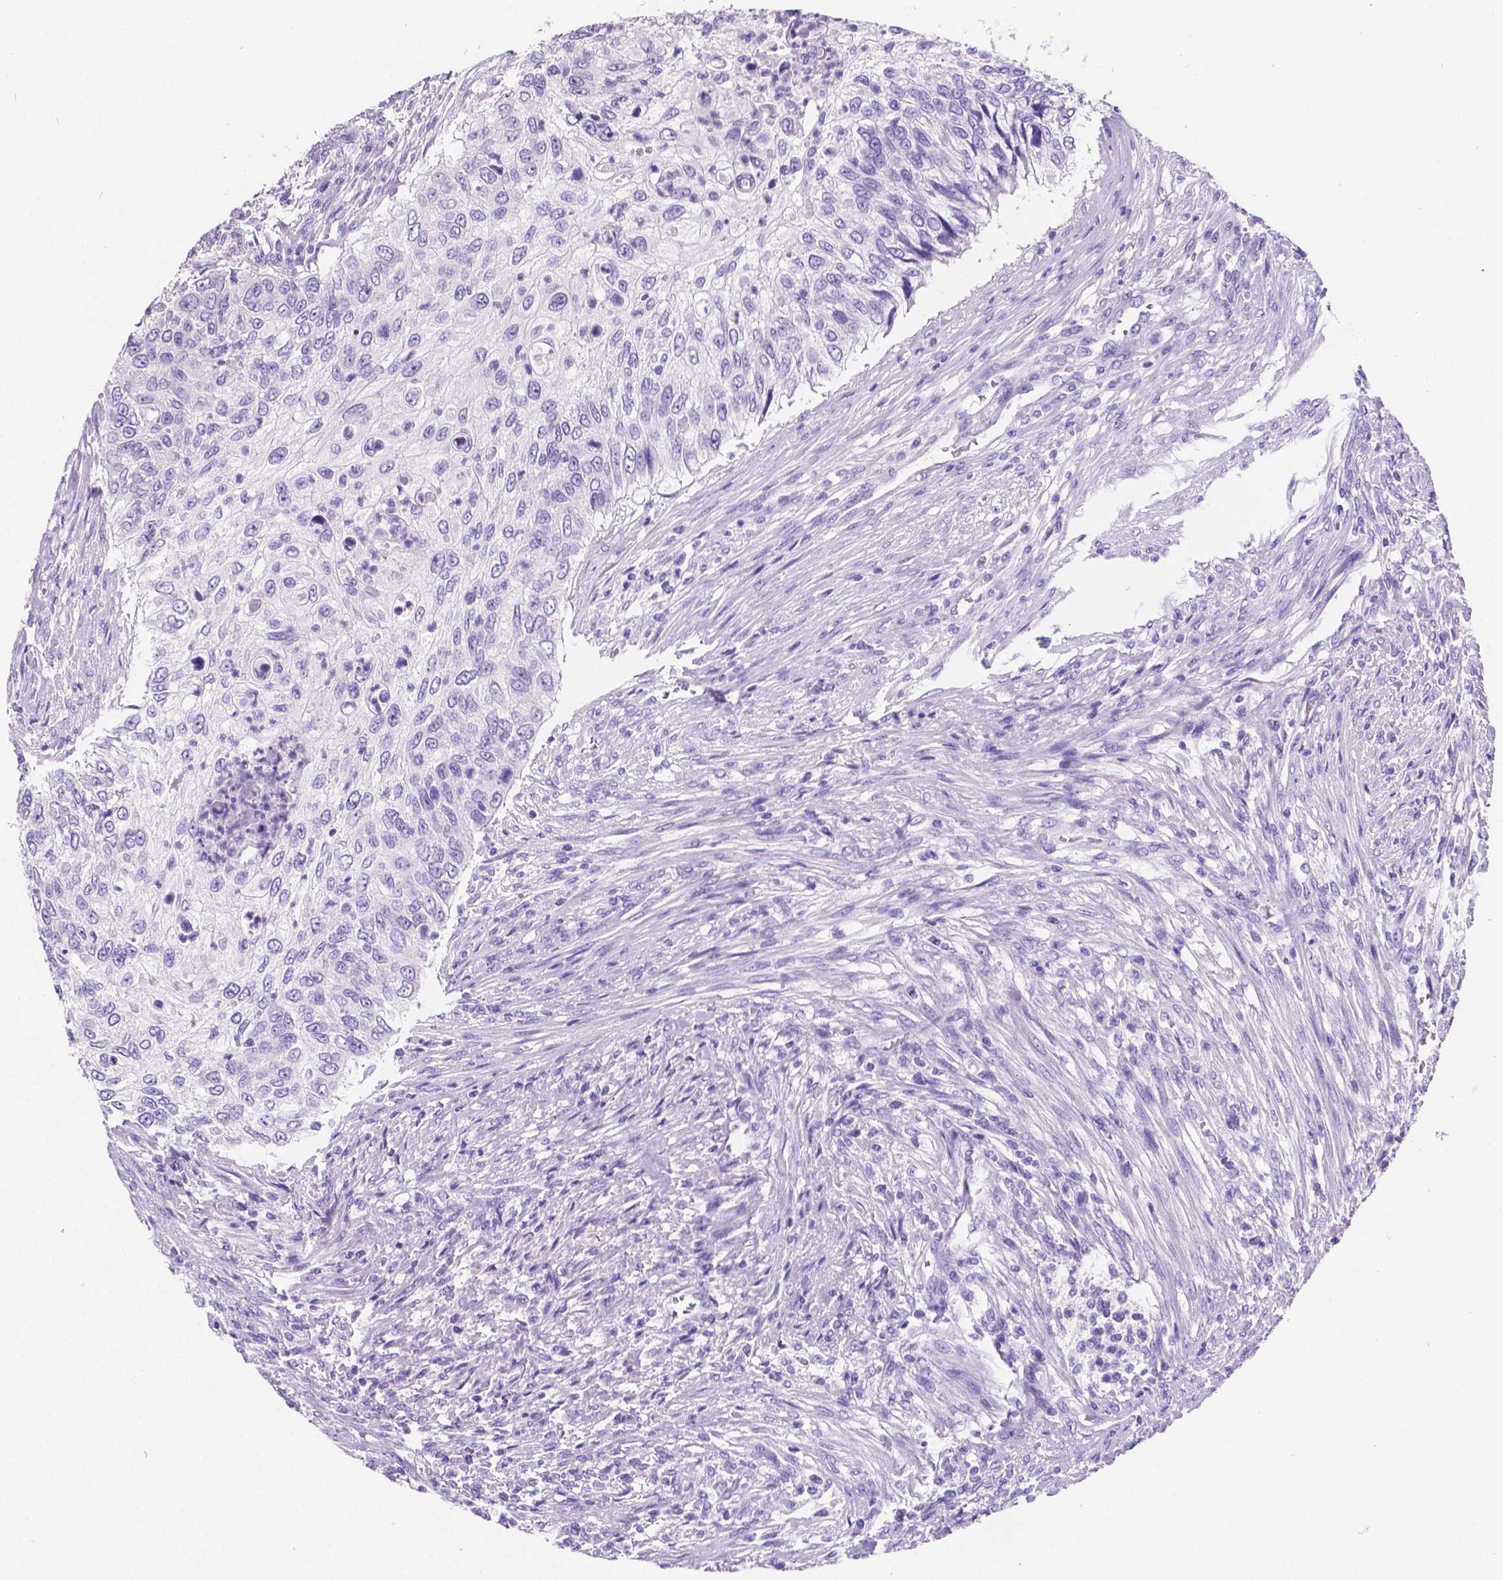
{"staining": {"intensity": "negative", "quantity": "none", "location": "none"}, "tissue": "urothelial cancer", "cell_type": "Tumor cells", "image_type": "cancer", "snomed": [{"axis": "morphology", "description": "Urothelial carcinoma, High grade"}, {"axis": "topography", "description": "Urinary bladder"}], "caption": "Immunohistochemistry photomicrograph of urothelial cancer stained for a protein (brown), which reveals no positivity in tumor cells. Nuclei are stained in blue.", "gene": "SATB2", "patient": {"sex": "female", "age": 60}}